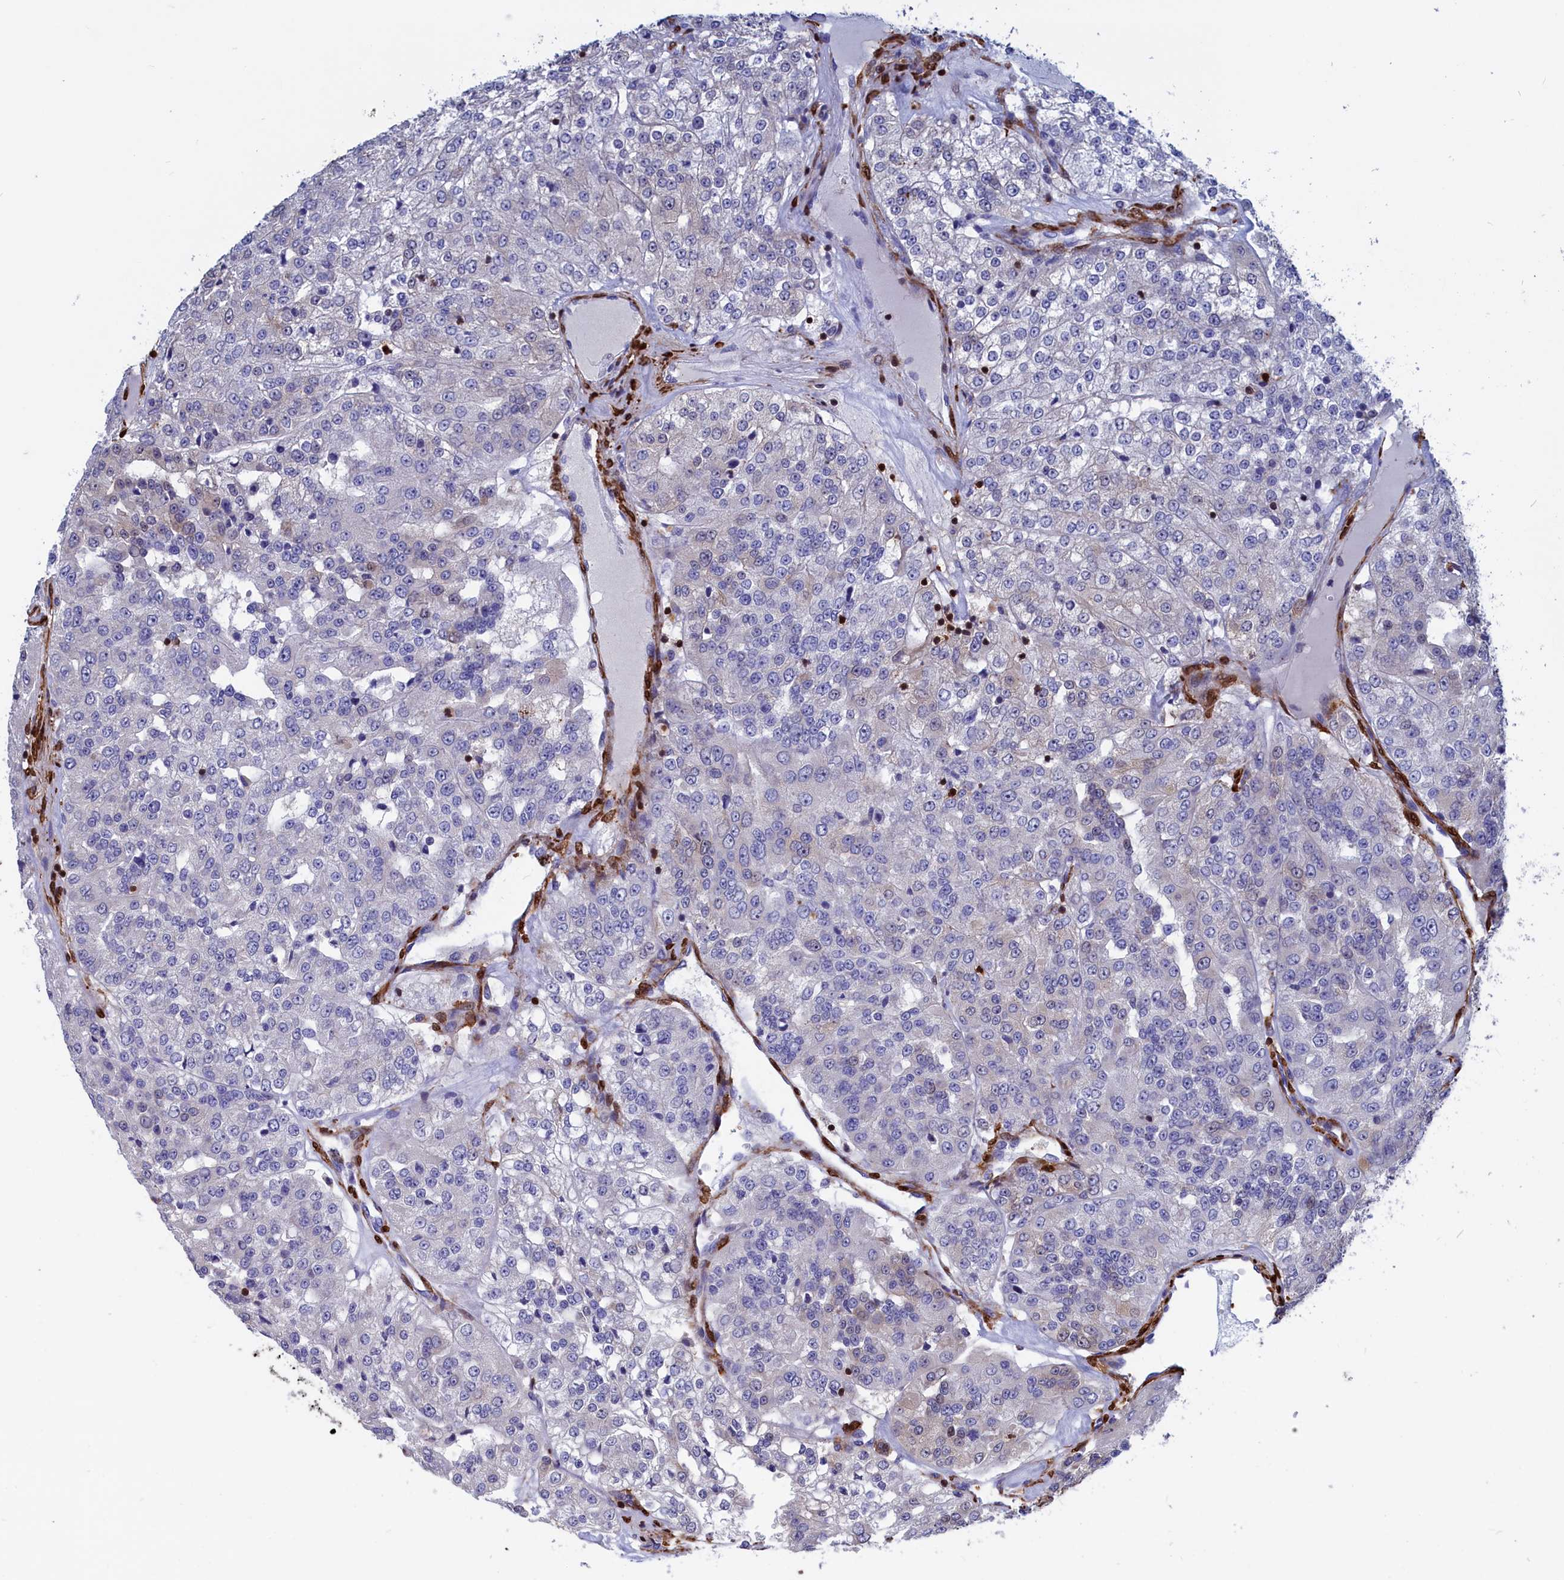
{"staining": {"intensity": "negative", "quantity": "none", "location": "none"}, "tissue": "renal cancer", "cell_type": "Tumor cells", "image_type": "cancer", "snomed": [{"axis": "morphology", "description": "Adenocarcinoma, NOS"}, {"axis": "topography", "description": "Kidney"}], "caption": "Human adenocarcinoma (renal) stained for a protein using immunohistochemistry (IHC) demonstrates no staining in tumor cells.", "gene": "CRIP1", "patient": {"sex": "female", "age": 63}}